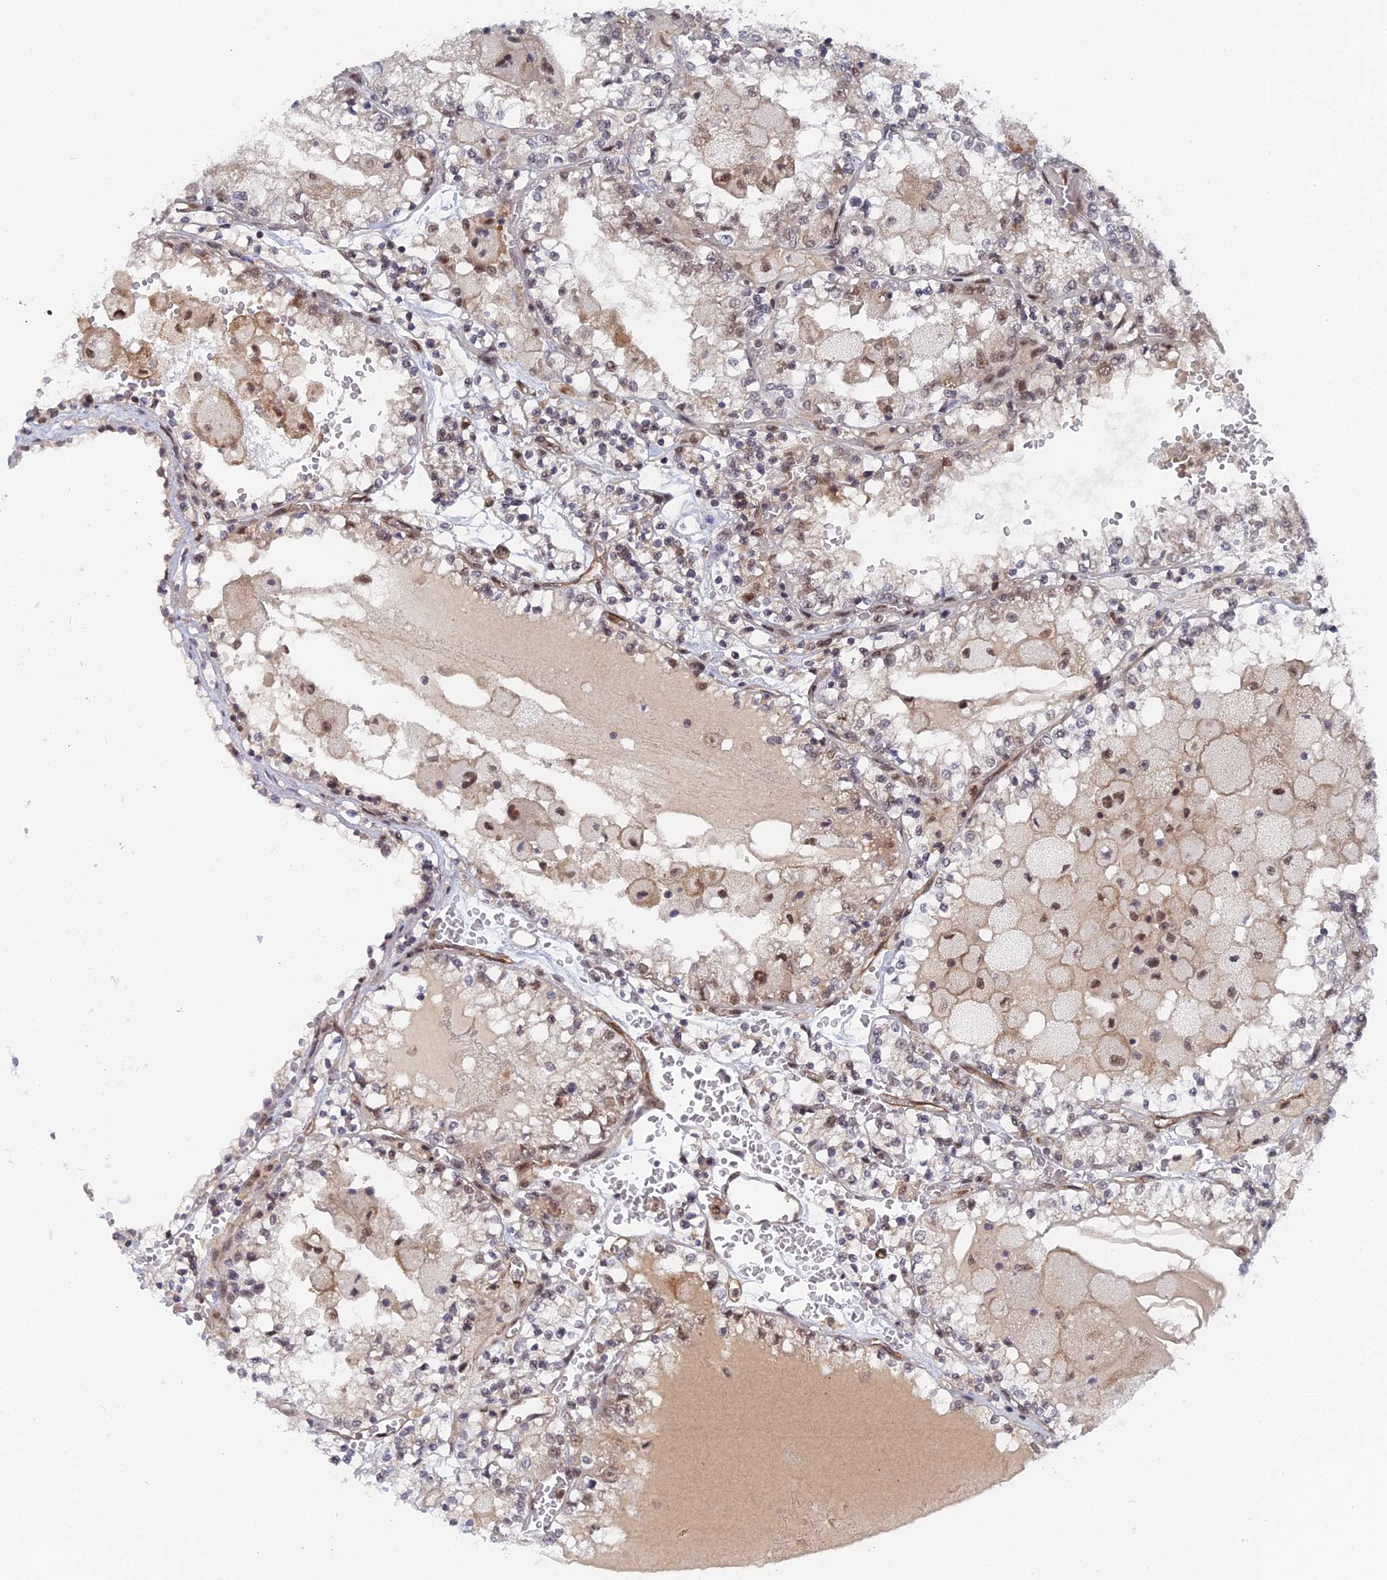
{"staining": {"intensity": "moderate", "quantity": "25%-75%", "location": "nuclear"}, "tissue": "renal cancer", "cell_type": "Tumor cells", "image_type": "cancer", "snomed": [{"axis": "morphology", "description": "Adenocarcinoma, NOS"}, {"axis": "topography", "description": "Kidney"}], "caption": "Renal adenocarcinoma was stained to show a protein in brown. There is medium levels of moderate nuclear staining in about 25%-75% of tumor cells.", "gene": "CCDC85A", "patient": {"sex": "female", "age": 56}}